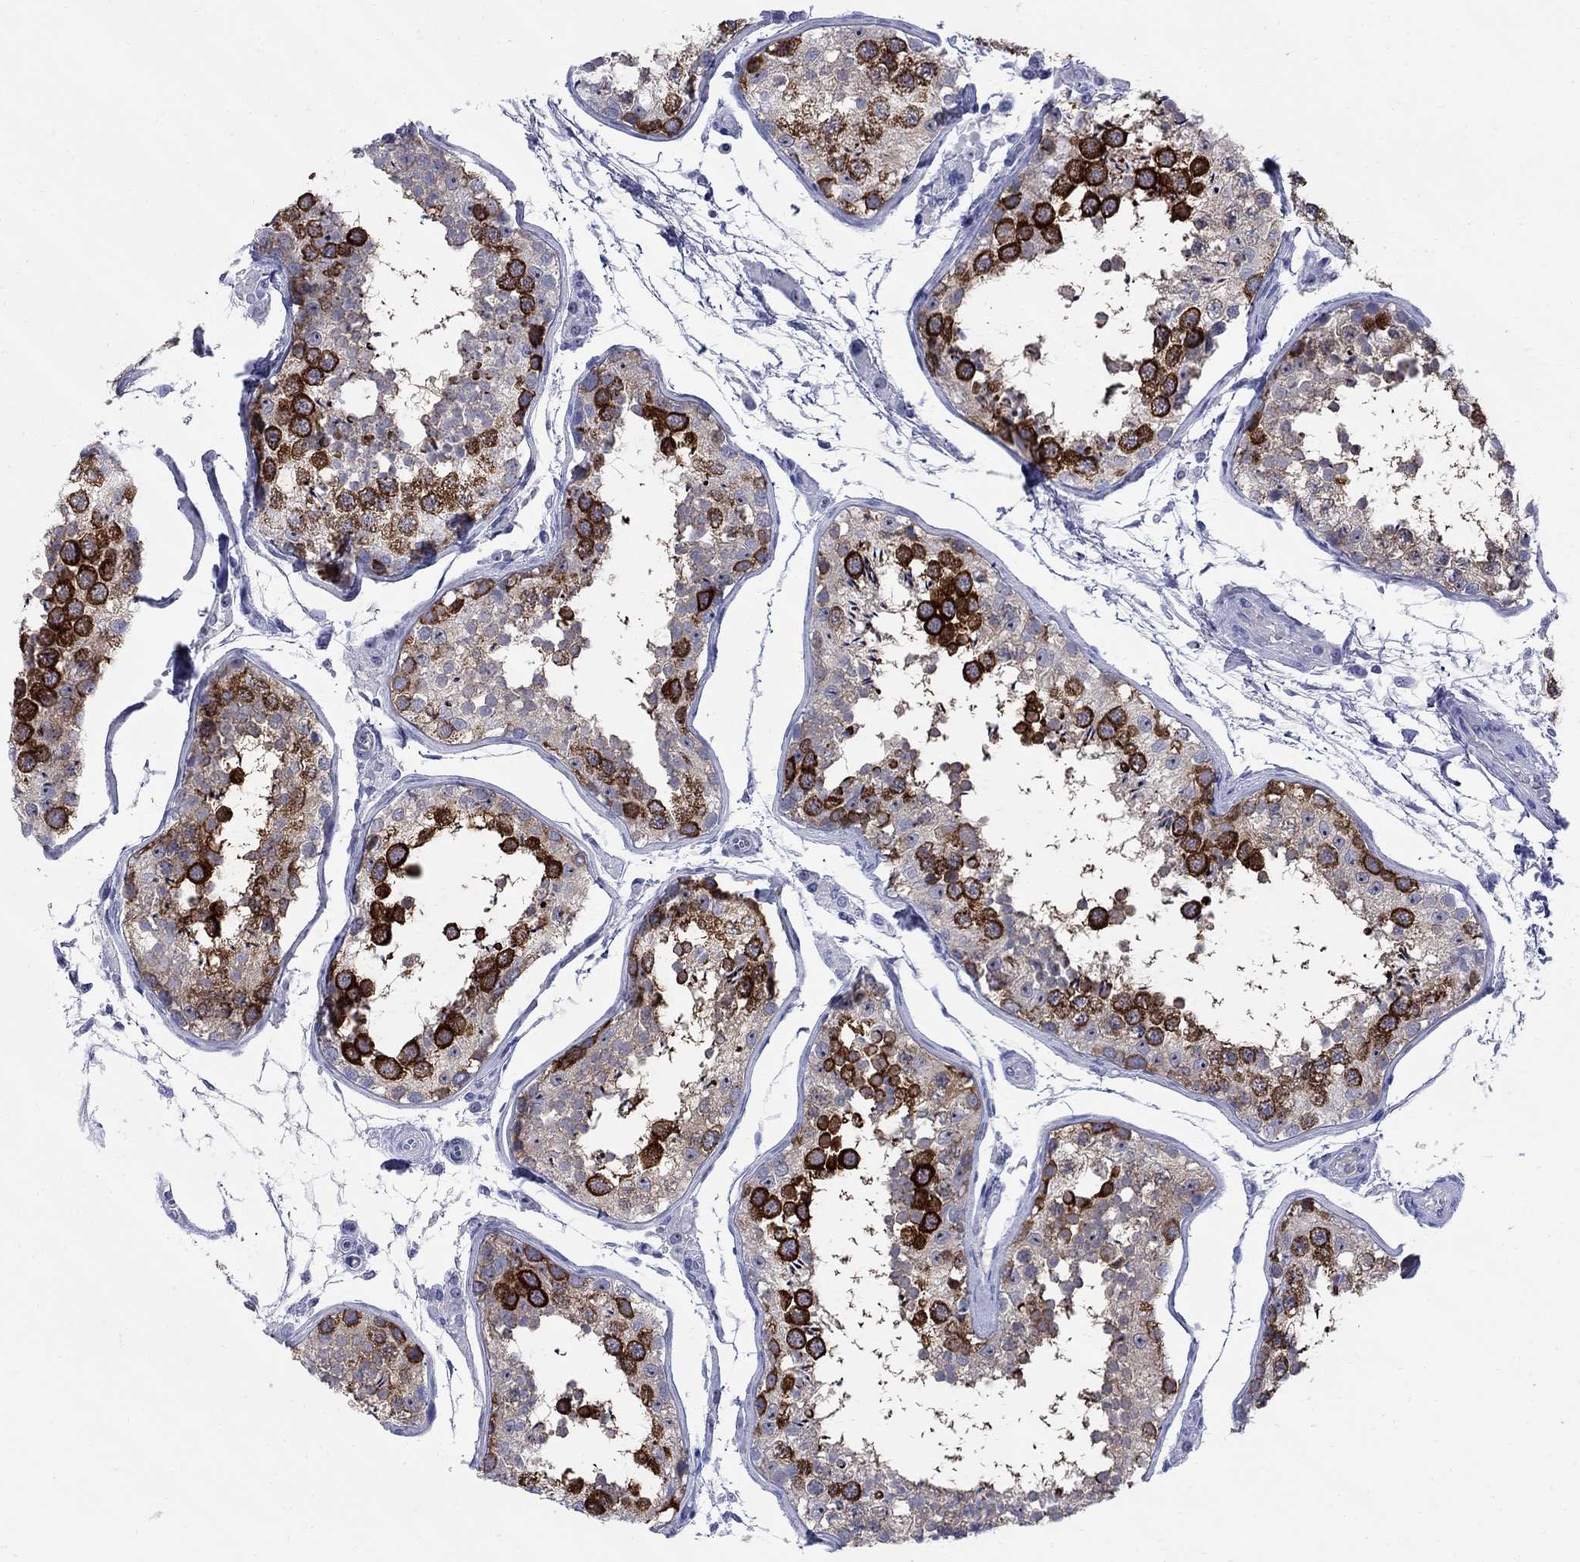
{"staining": {"intensity": "strong", "quantity": "25%-75%", "location": "cytoplasmic/membranous"}, "tissue": "testis", "cell_type": "Cells in seminiferous ducts", "image_type": "normal", "snomed": [{"axis": "morphology", "description": "Normal tissue, NOS"}, {"axis": "topography", "description": "Testis"}], "caption": "Immunohistochemical staining of benign testis displays 25%-75% levels of strong cytoplasmic/membranous protein positivity in about 25%-75% of cells in seminiferous ducts.", "gene": "TACC3", "patient": {"sex": "male", "age": 29}}